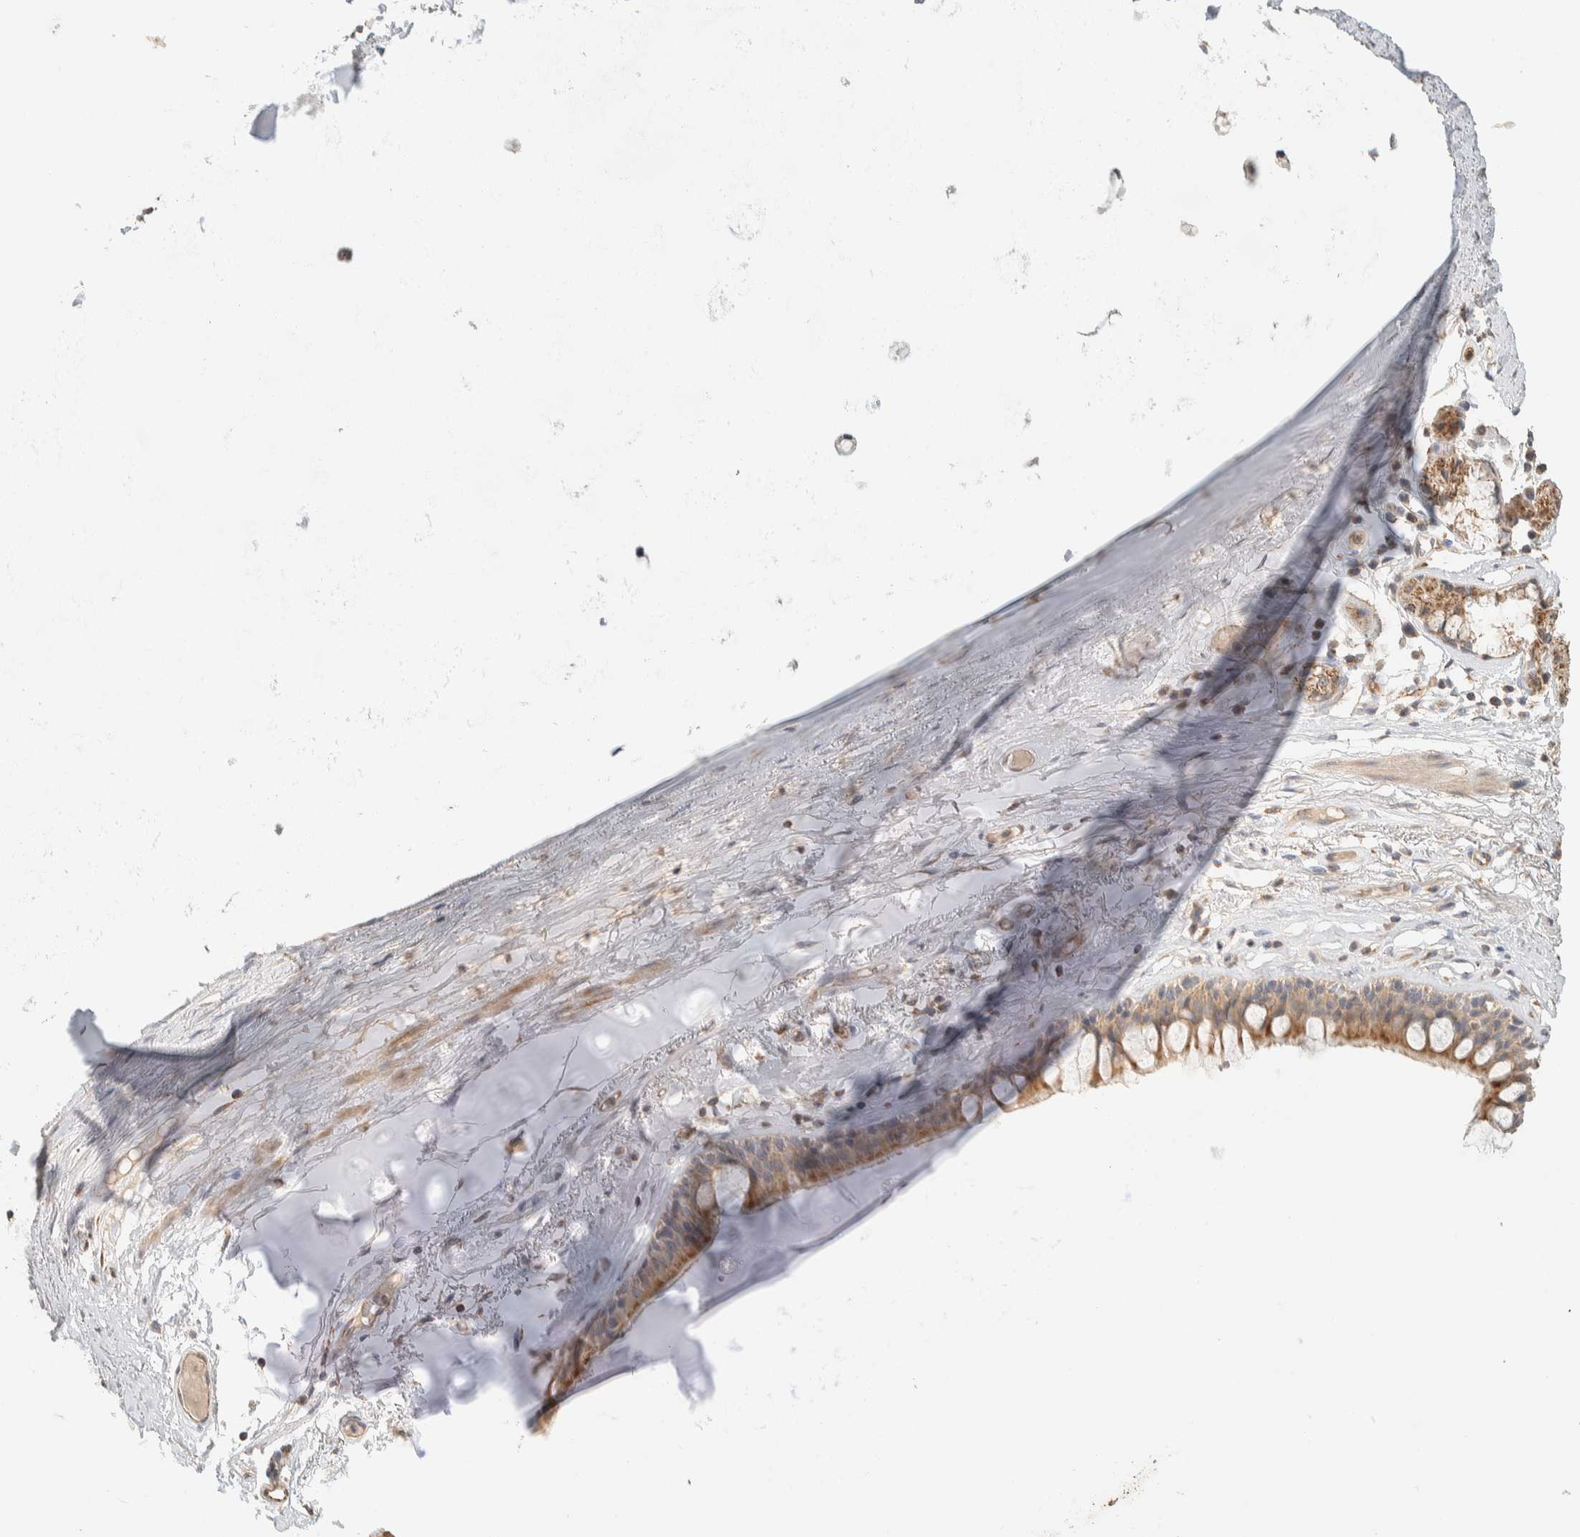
{"staining": {"intensity": "moderate", "quantity": ">75%", "location": "cytoplasmic/membranous"}, "tissue": "bronchus", "cell_type": "Respiratory epithelial cells", "image_type": "normal", "snomed": [{"axis": "morphology", "description": "Normal tissue, NOS"}, {"axis": "topography", "description": "Cartilage tissue"}], "caption": "Normal bronchus exhibits moderate cytoplasmic/membranous expression in approximately >75% of respiratory epithelial cells.", "gene": "PDE7B", "patient": {"sex": "female", "age": 63}}